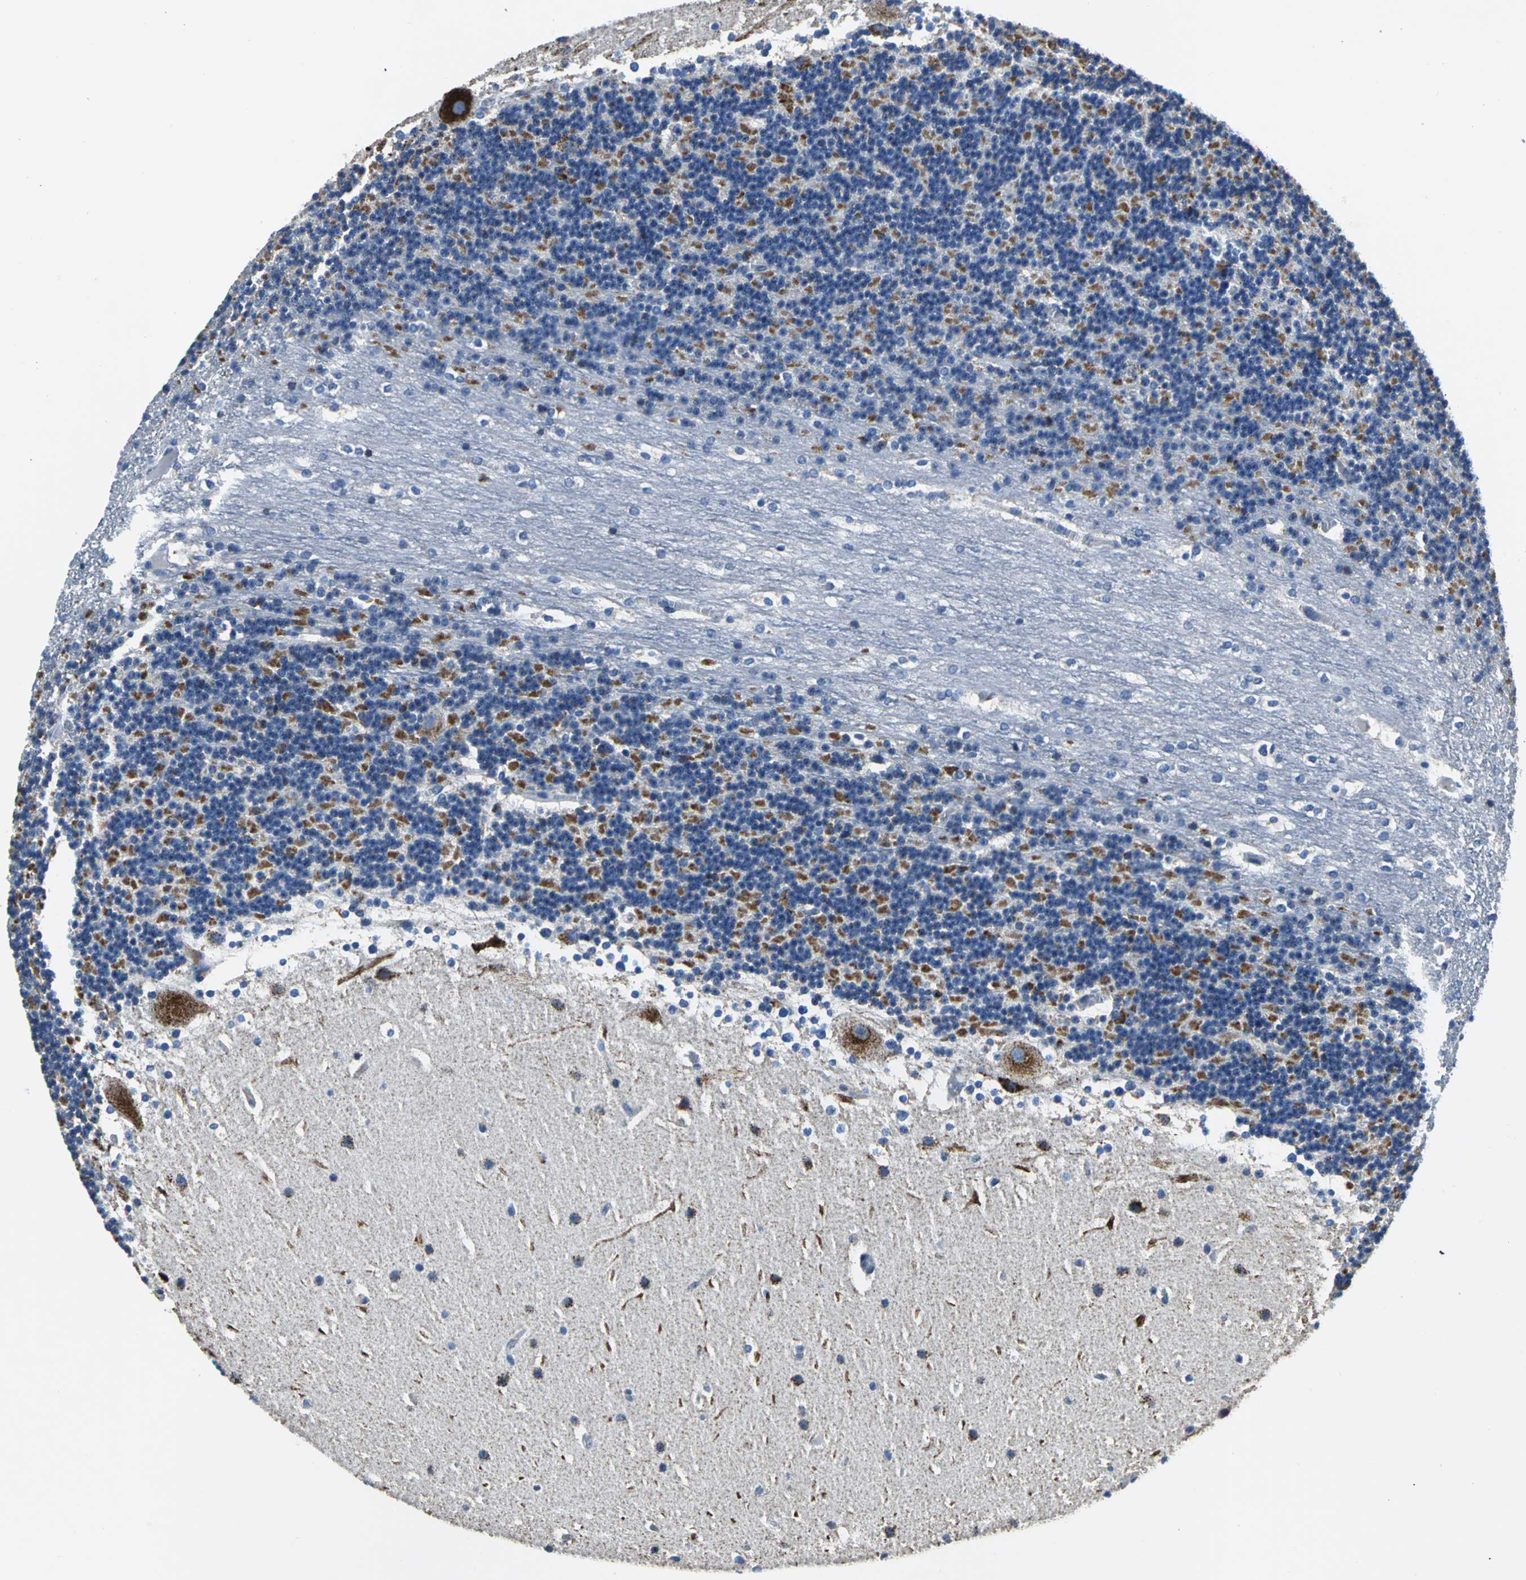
{"staining": {"intensity": "weak", "quantity": "25%-75%", "location": "cytoplasmic/membranous"}, "tissue": "cerebellum", "cell_type": "Cells in granular layer", "image_type": "normal", "snomed": [{"axis": "morphology", "description": "Normal tissue, NOS"}, {"axis": "topography", "description": "Cerebellum"}], "caption": "Benign cerebellum demonstrates weak cytoplasmic/membranous expression in about 25%-75% of cells in granular layer.", "gene": "IFI6", "patient": {"sex": "female", "age": 19}}